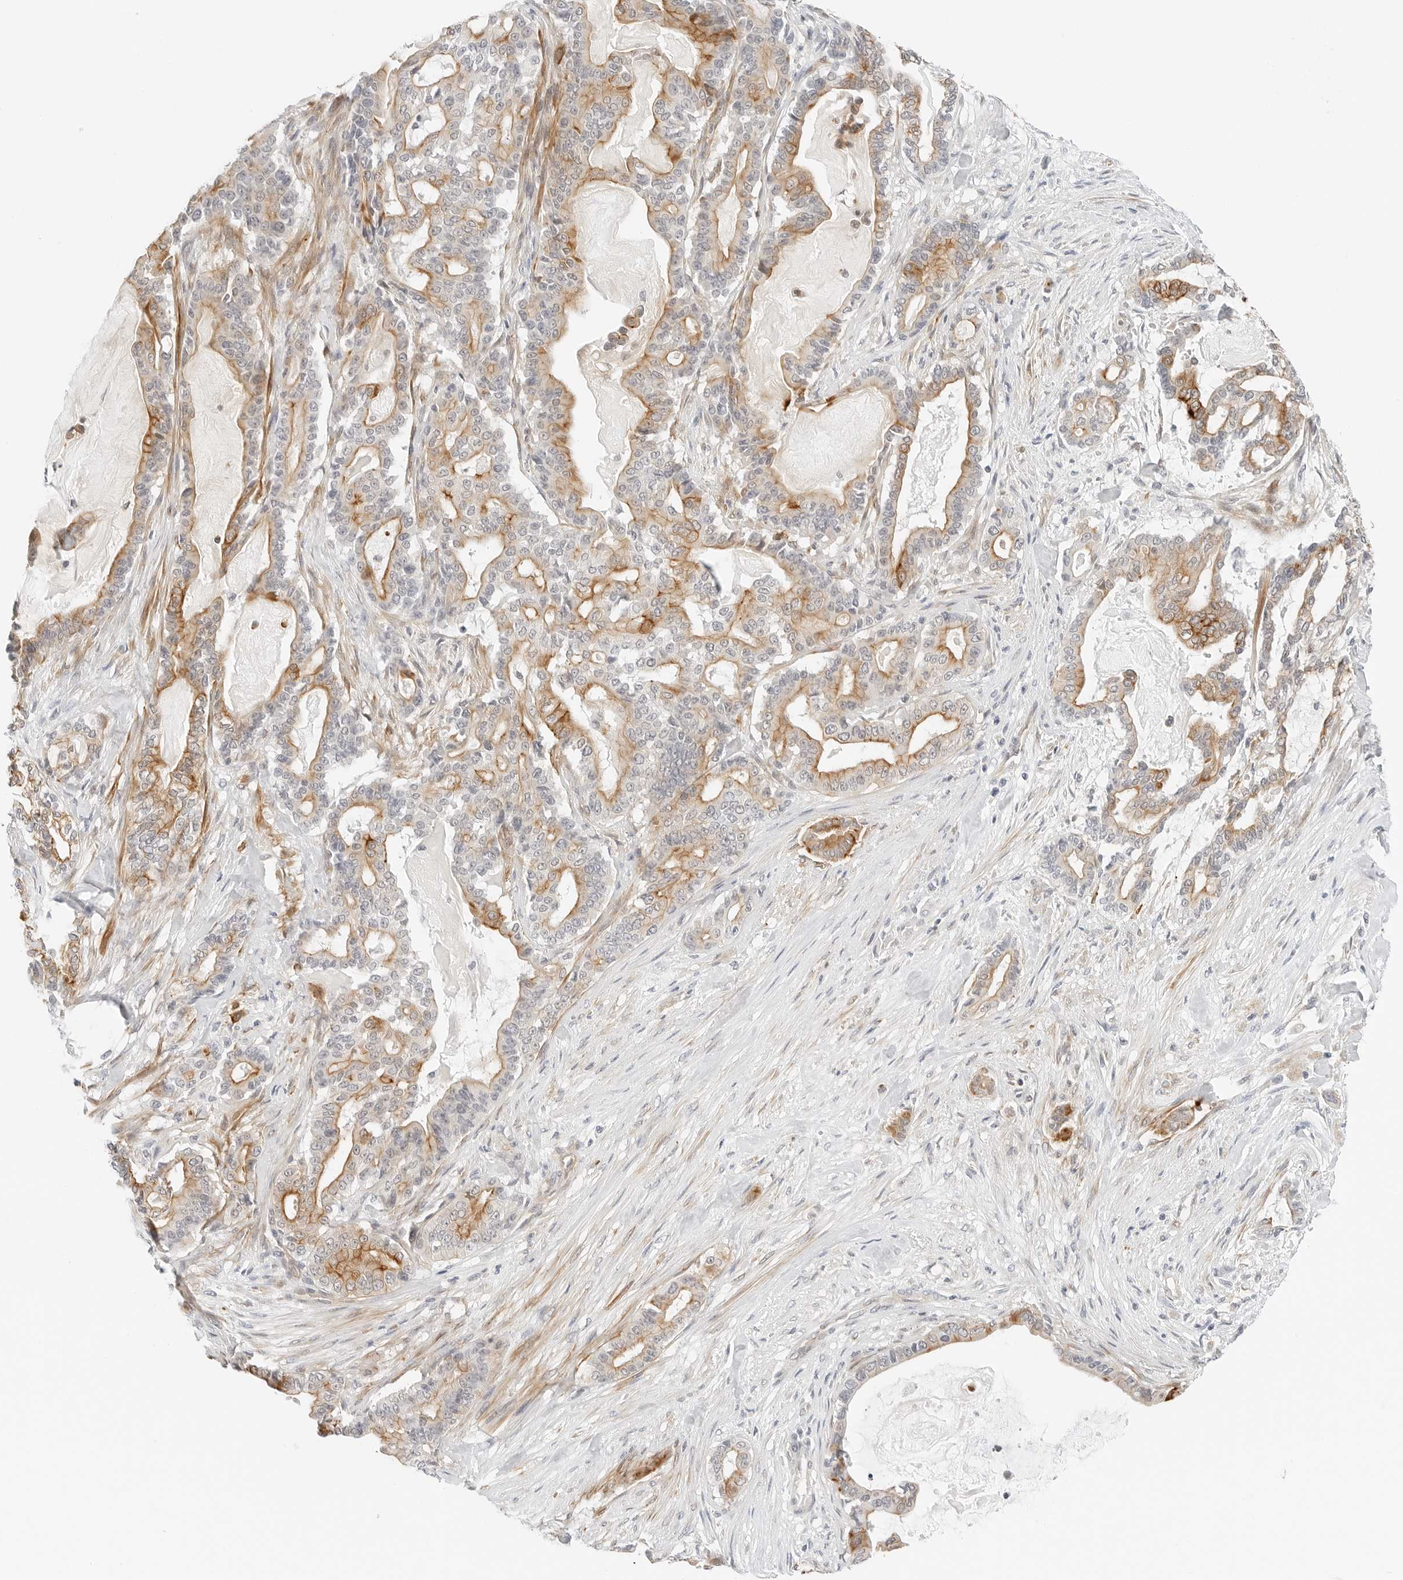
{"staining": {"intensity": "moderate", "quantity": "25%-75%", "location": "cytoplasmic/membranous"}, "tissue": "pancreatic cancer", "cell_type": "Tumor cells", "image_type": "cancer", "snomed": [{"axis": "morphology", "description": "Adenocarcinoma, NOS"}, {"axis": "topography", "description": "Pancreas"}], "caption": "The image exhibits staining of pancreatic cancer, revealing moderate cytoplasmic/membranous protein positivity (brown color) within tumor cells.", "gene": "IQCC", "patient": {"sex": "male", "age": 63}}